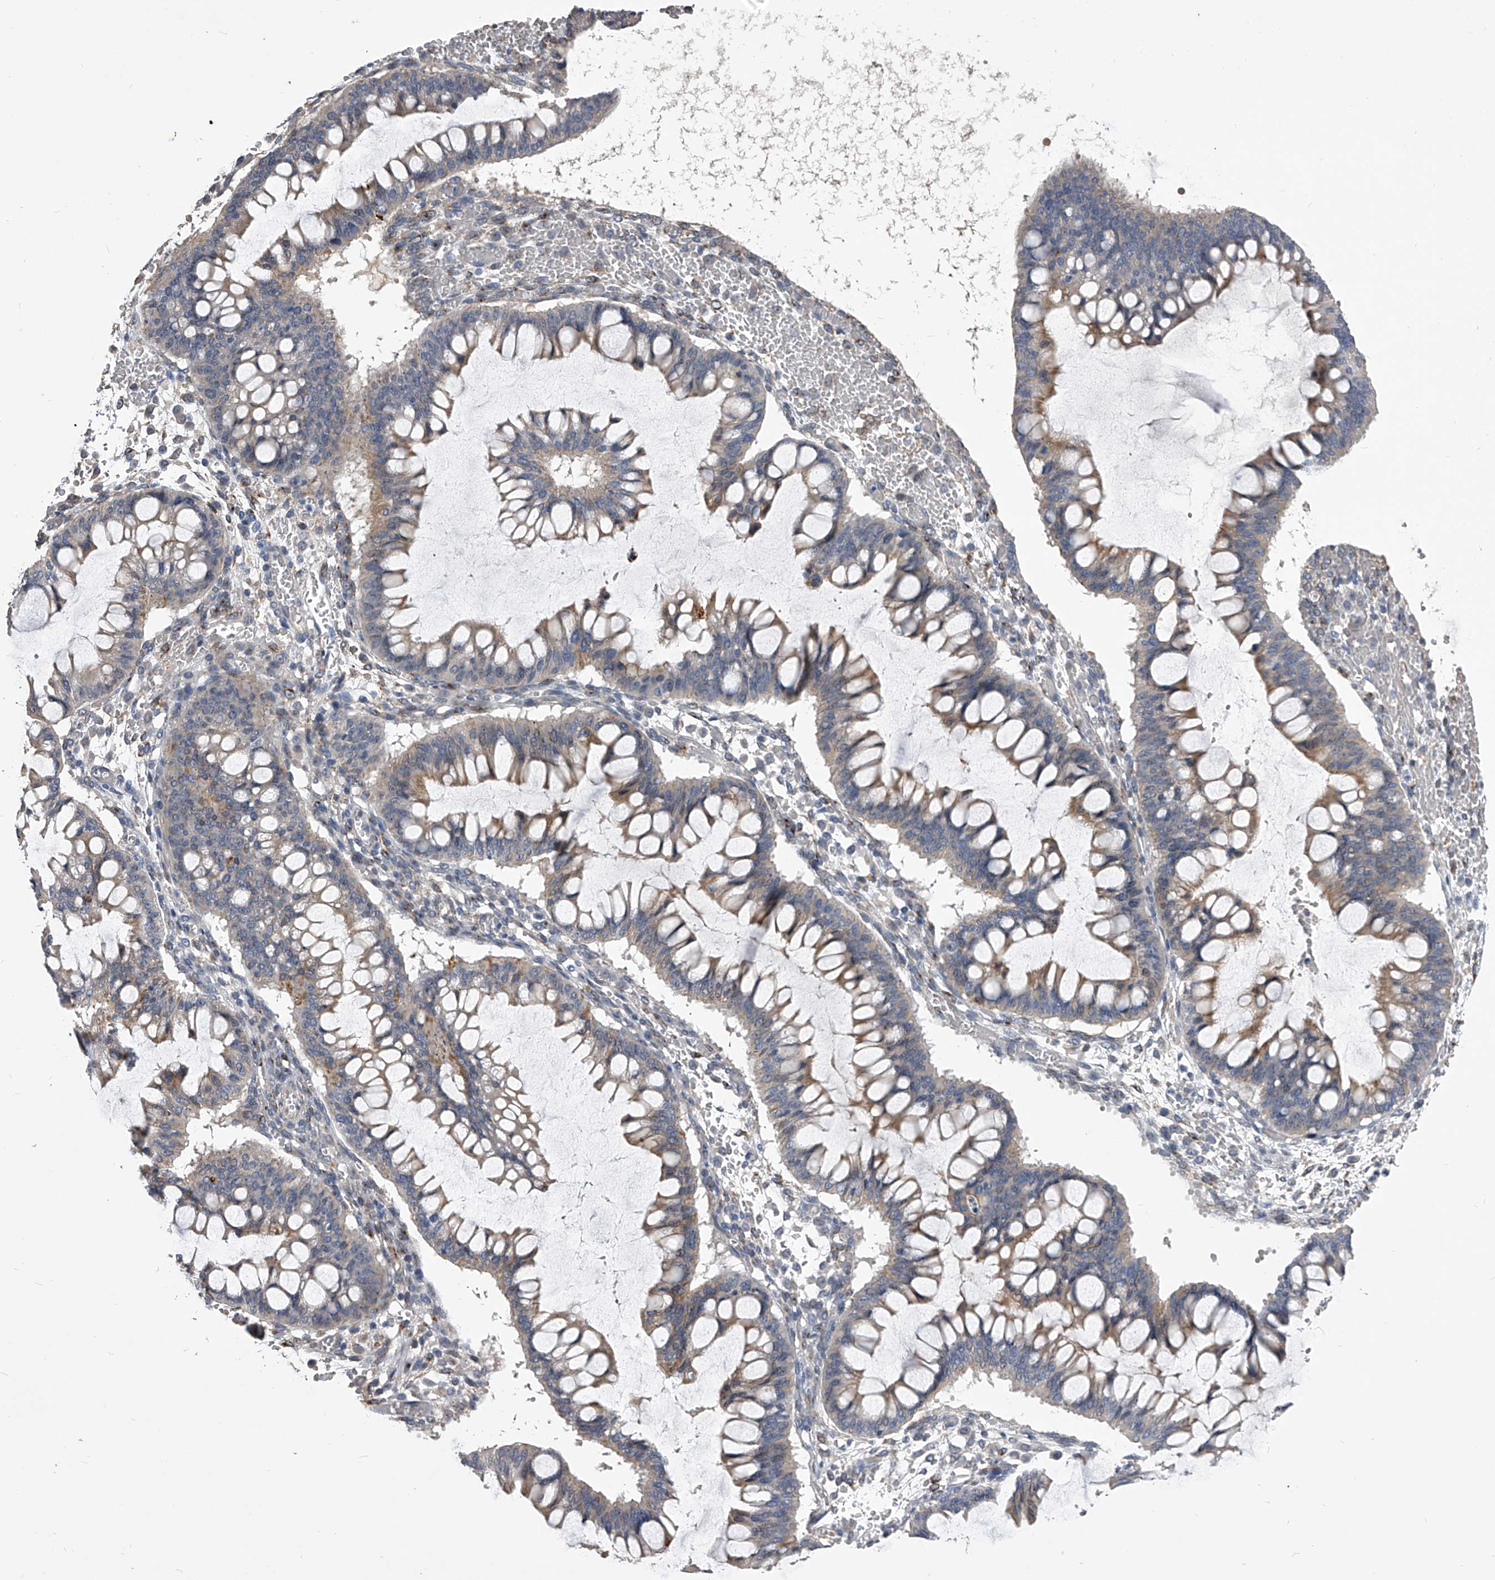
{"staining": {"intensity": "weak", "quantity": "25%-75%", "location": "cytoplasmic/membranous"}, "tissue": "ovarian cancer", "cell_type": "Tumor cells", "image_type": "cancer", "snomed": [{"axis": "morphology", "description": "Cystadenocarcinoma, mucinous, NOS"}, {"axis": "topography", "description": "Ovary"}], "caption": "Human mucinous cystadenocarcinoma (ovarian) stained with a brown dye shows weak cytoplasmic/membranous positive staining in about 25%-75% of tumor cells.", "gene": "MDN1", "patient": {"sex": "female", "age": 73}}